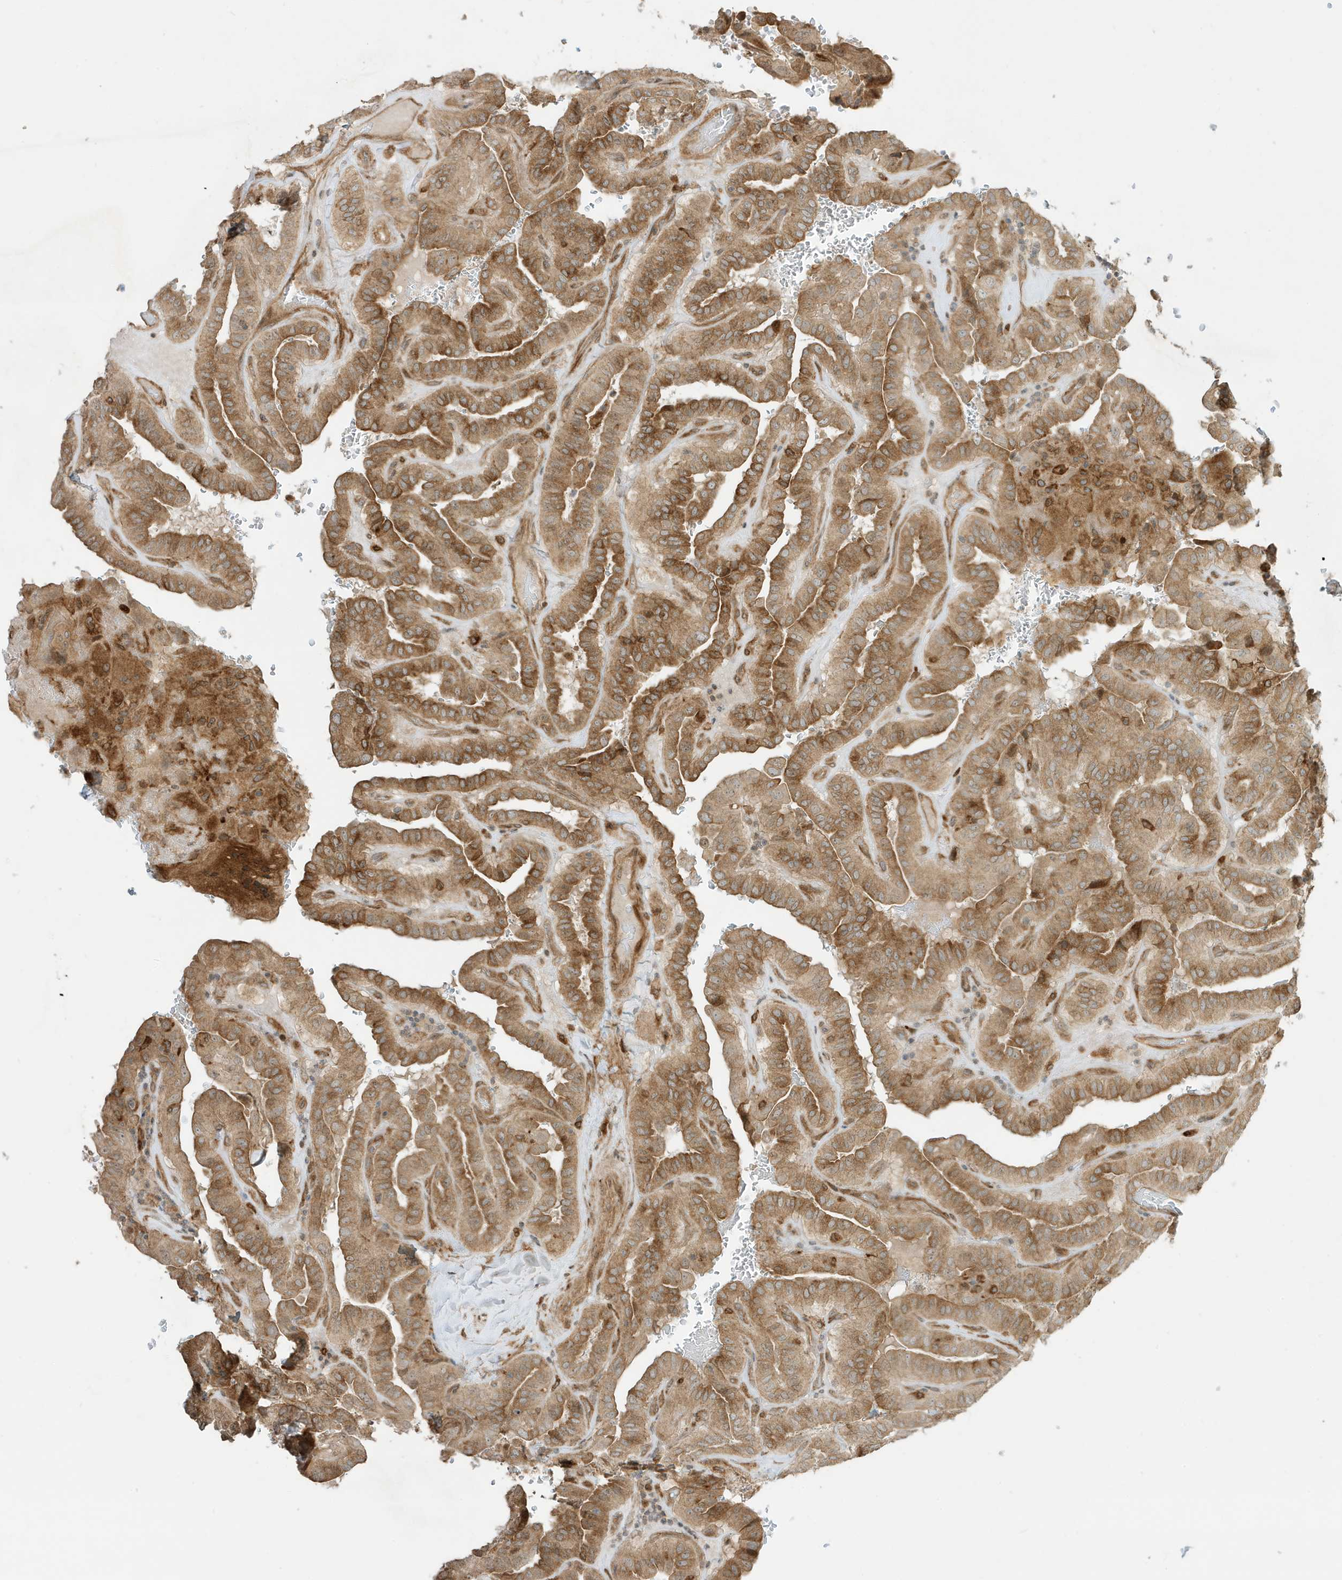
{"staining": {"intensity": "moderate", "quantity": ">75%", "location": "cytoplasmic/membranous"}, "tissue": "thyroid cancer", "cell_type": "Tumor cells", "image_type": "cancer", "snomed": [{"axis": "morphology", "description": "Papillary adenocarcinoma, NOS"}, {"axis": "topography", "description": "Thyroid gland"}], "caption": "Thyroid papillary adenocarcinoma was stained to show a protein in brown. There is medium levels of moderate cytoplasmic/membranous expression in about >75% of tumor cells.", "gene": "SCARF2", "patient": {"sex": "male", "age": 77}}